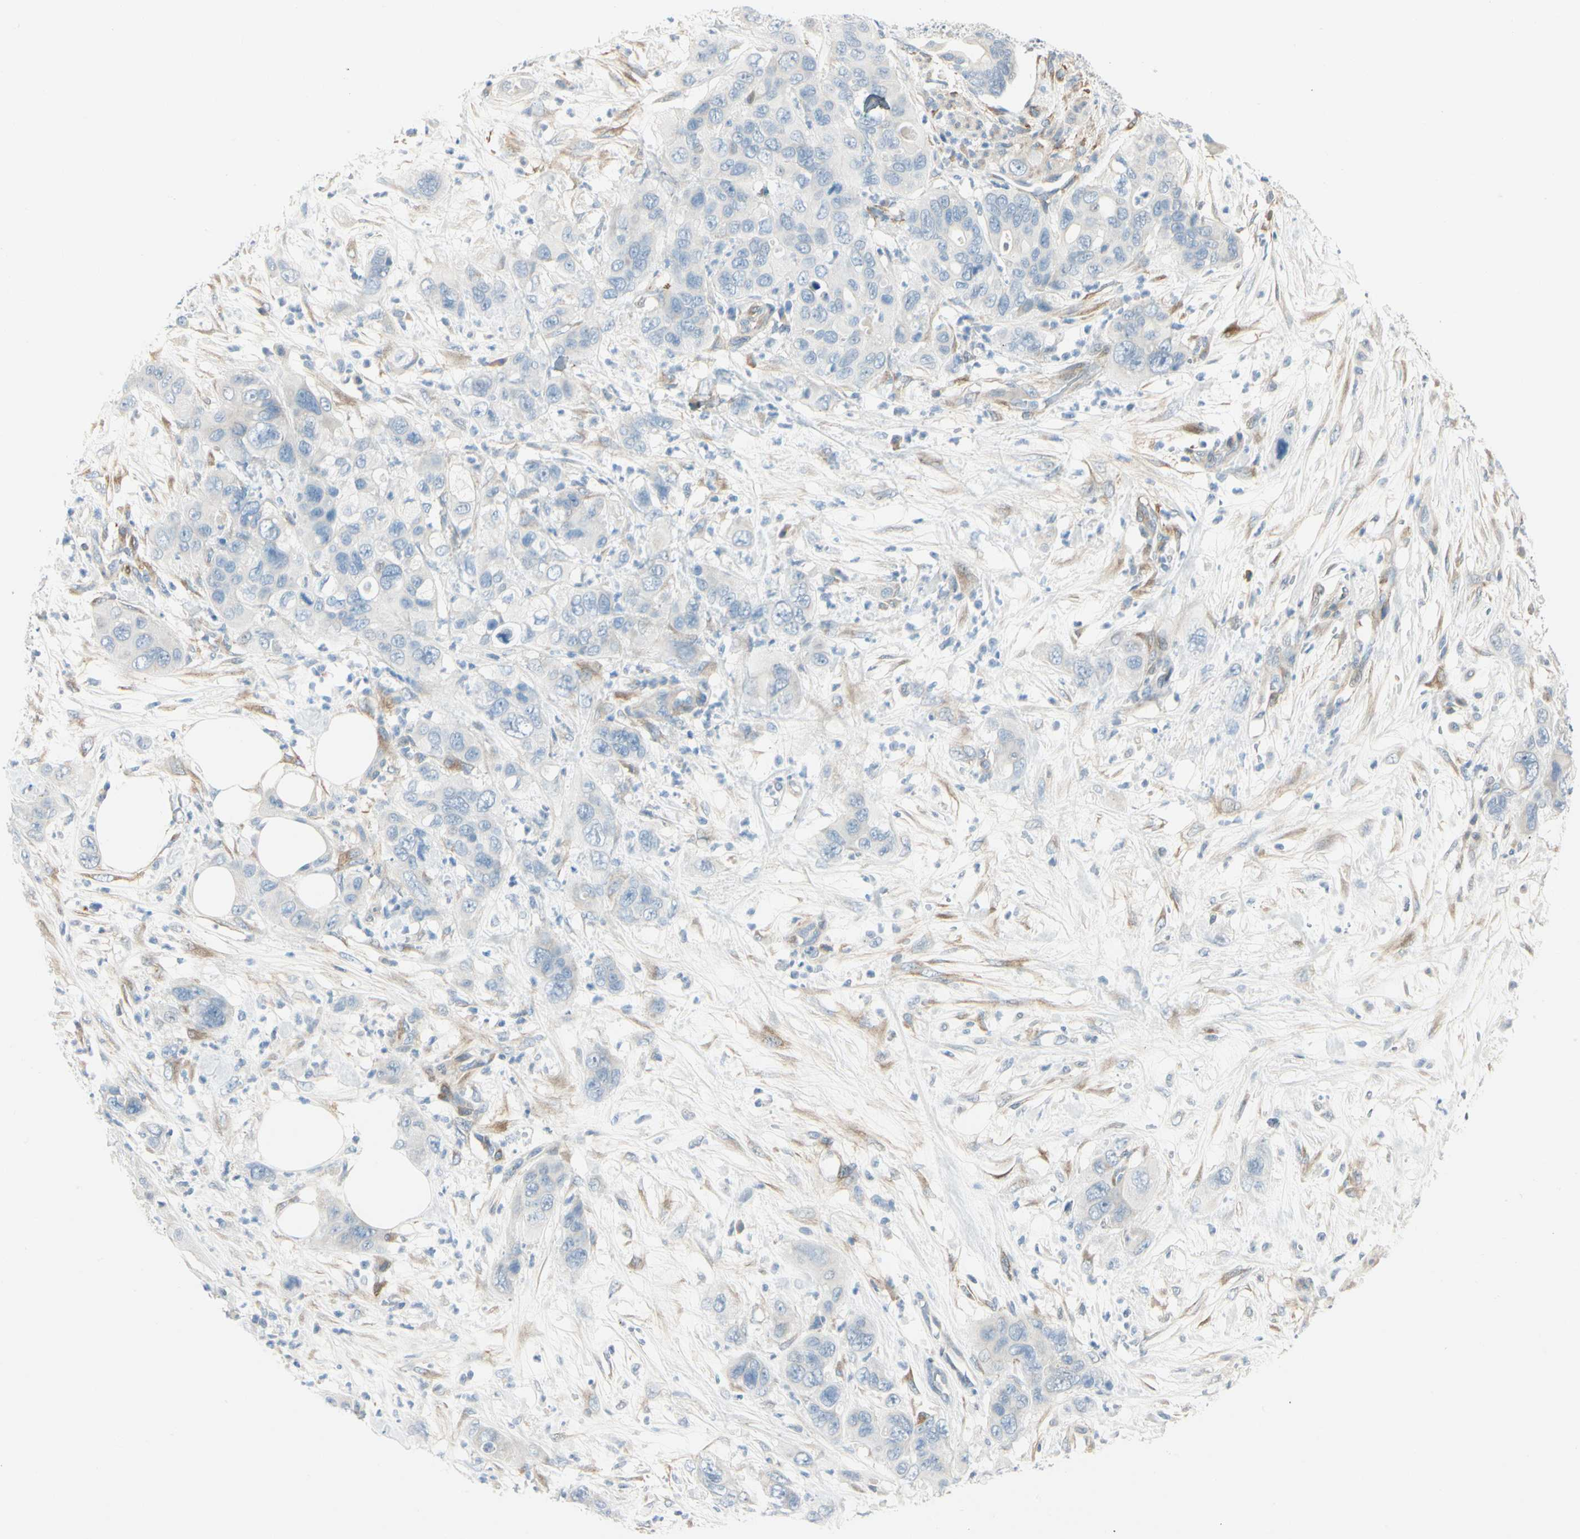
{"staining": {"intensity": "negative", "quantity": "none", "location": "none"}, "tissue": "pancreatic cancer", "cell_type": "Tumor cells", "image_type": "cancer", "snomed": [{"axis": "morphology", "description": "Adenocarcinoma, NOS"}, {"axis": "topography", "description": "Pancreas"}], "caption": "This is an IHC micrograph of human pancreatic cancer. There is no staining in tumor cells.", "gene": "AMPH", "patient": {"sex": "female", "age": 71}}